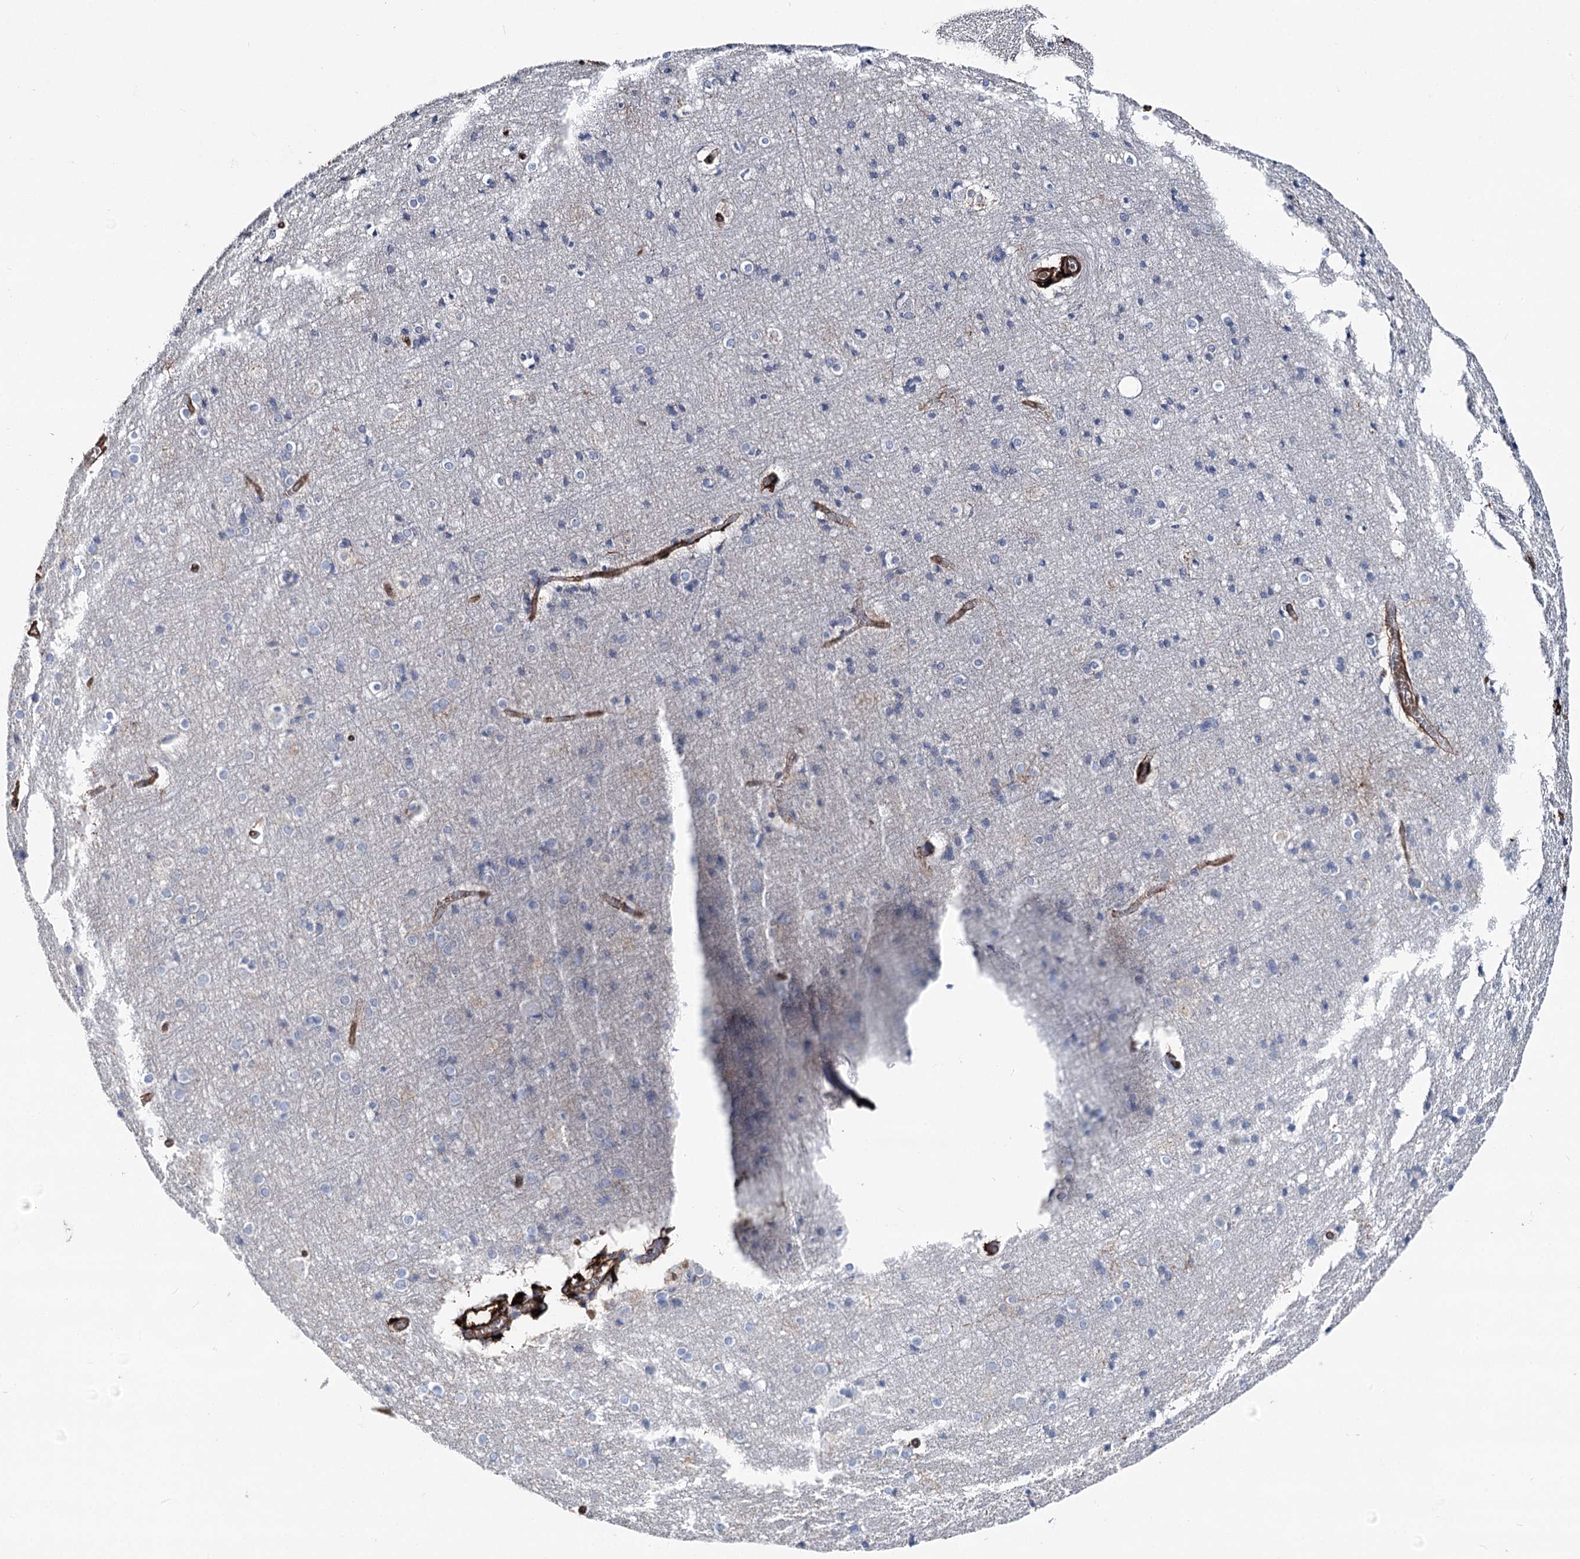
{"staining": {"intensity": "strong", "quantity": ">75%", "location": "cytoplasmic/membranous"}, "tissue": "cerebral cortex", "cell_type": "Endothelial cells", "image_type": "normal", "snomed": [{"axis": "morphology", "description": "Normal tissue, NOS"}, {"axis": "topography", "description": "Cerebral cortex"}], "caption": "A histopathology image of human cerebral cortex stained for a protein reveals strong cytoplasmic/membranous brown staining in endothelial cells.", "gene": "CLEC4M", "patient": {"sex": "male", "age": 54}}